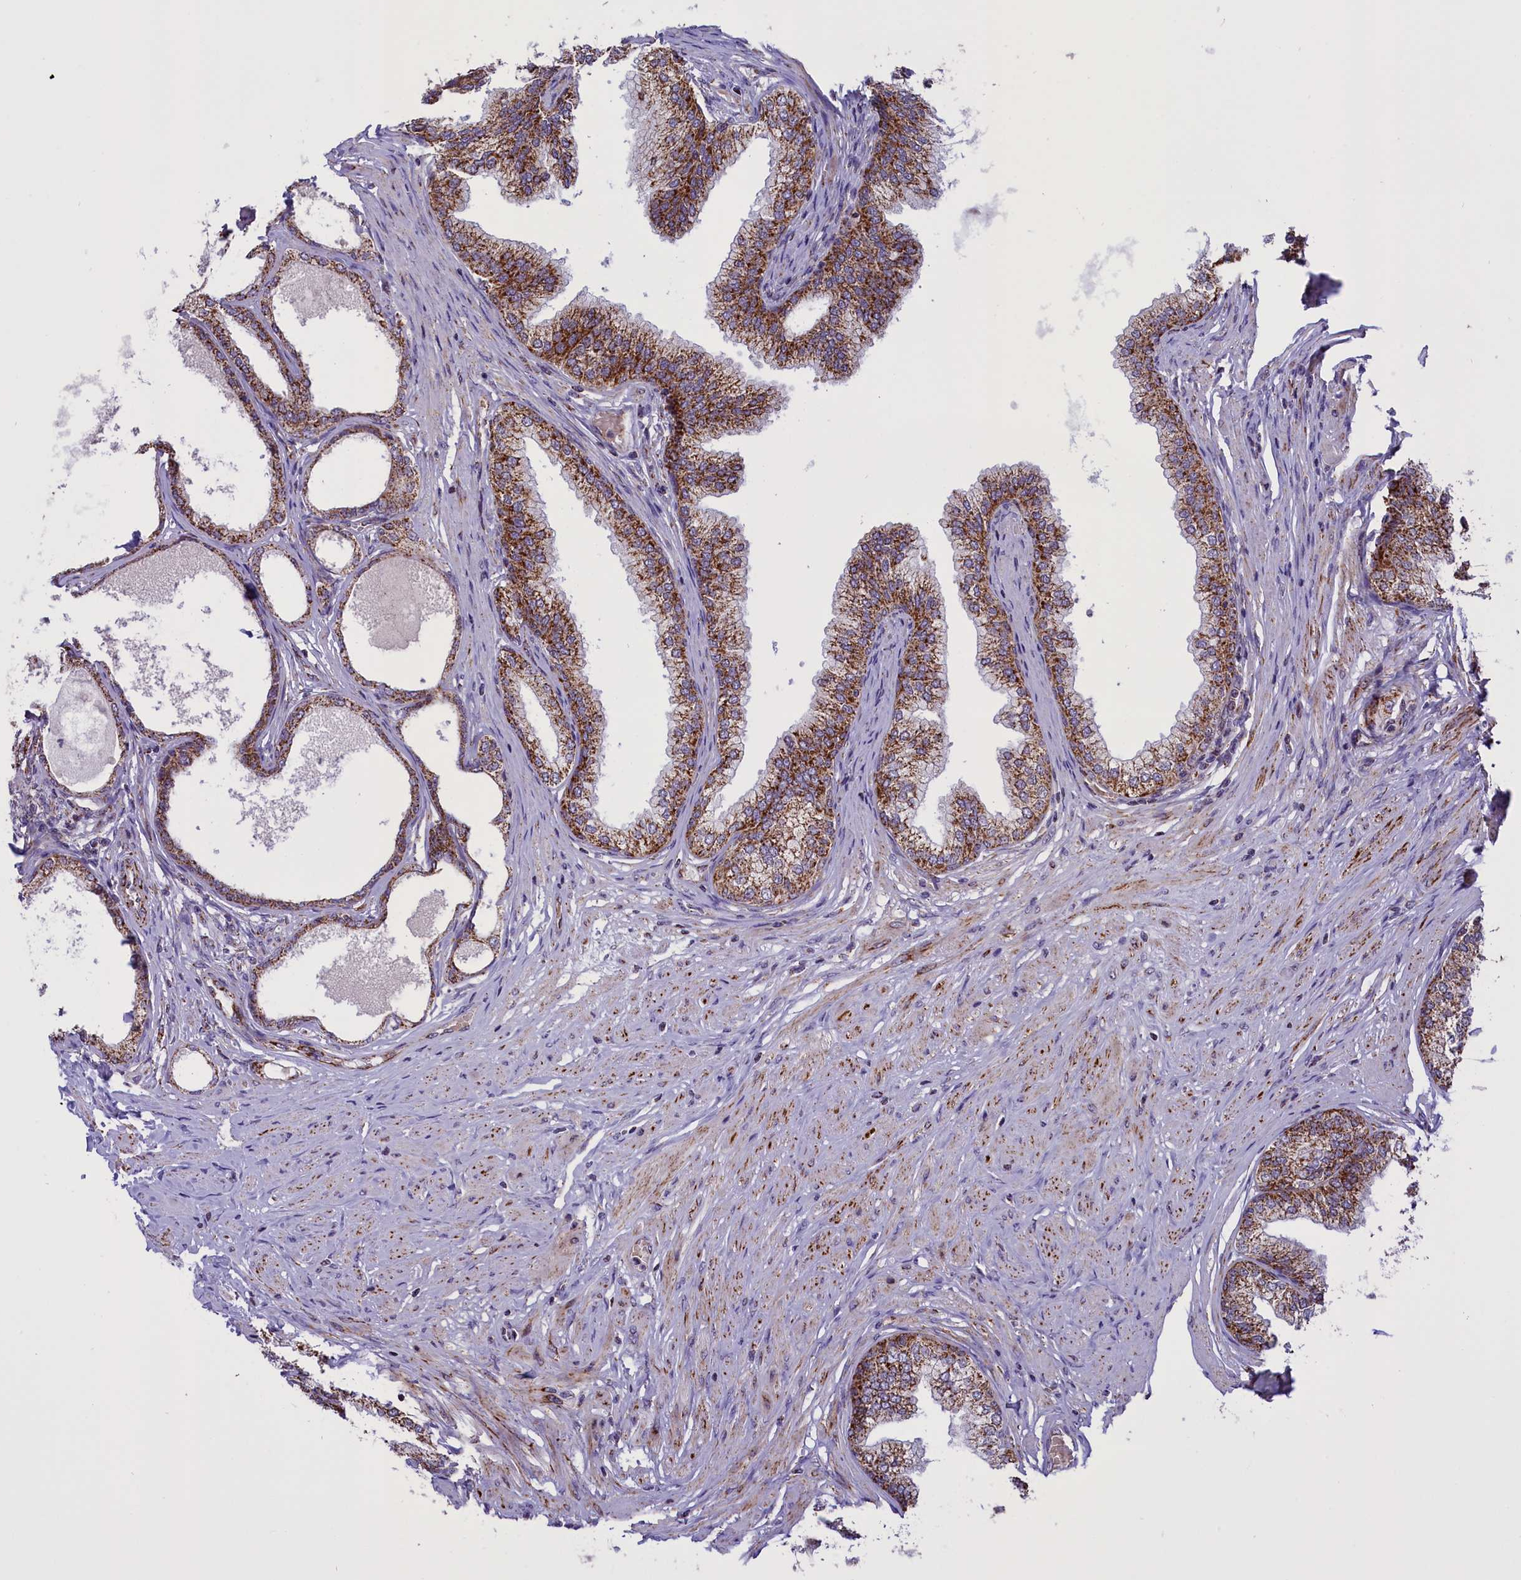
{"staining": {"intensity": "strong", "quantity": ">75%", "location": "cytoplasmic/membranous"}, "tissue": "prostate", "cell_type": "Glandular cells", "image_type": "normal", "snomed": [{"axis": "morphology", "description": "Normal tissue, NOS"}, {"axis": "morphology", "description": "Urothelial carcinoma, Low grade"}, {"axis": "topography", "description": "Urinary bladder"}, {"axis": "topography", "description": "Prostate"}], "caption": "Prostate was stained to show a protein in brown. There is high levels of strong cytoplasmic/membranous staining in approximately >75% of glandular cells.", "gene": "NDUFS5", "patient": {"sex": "male", "age": 60}}